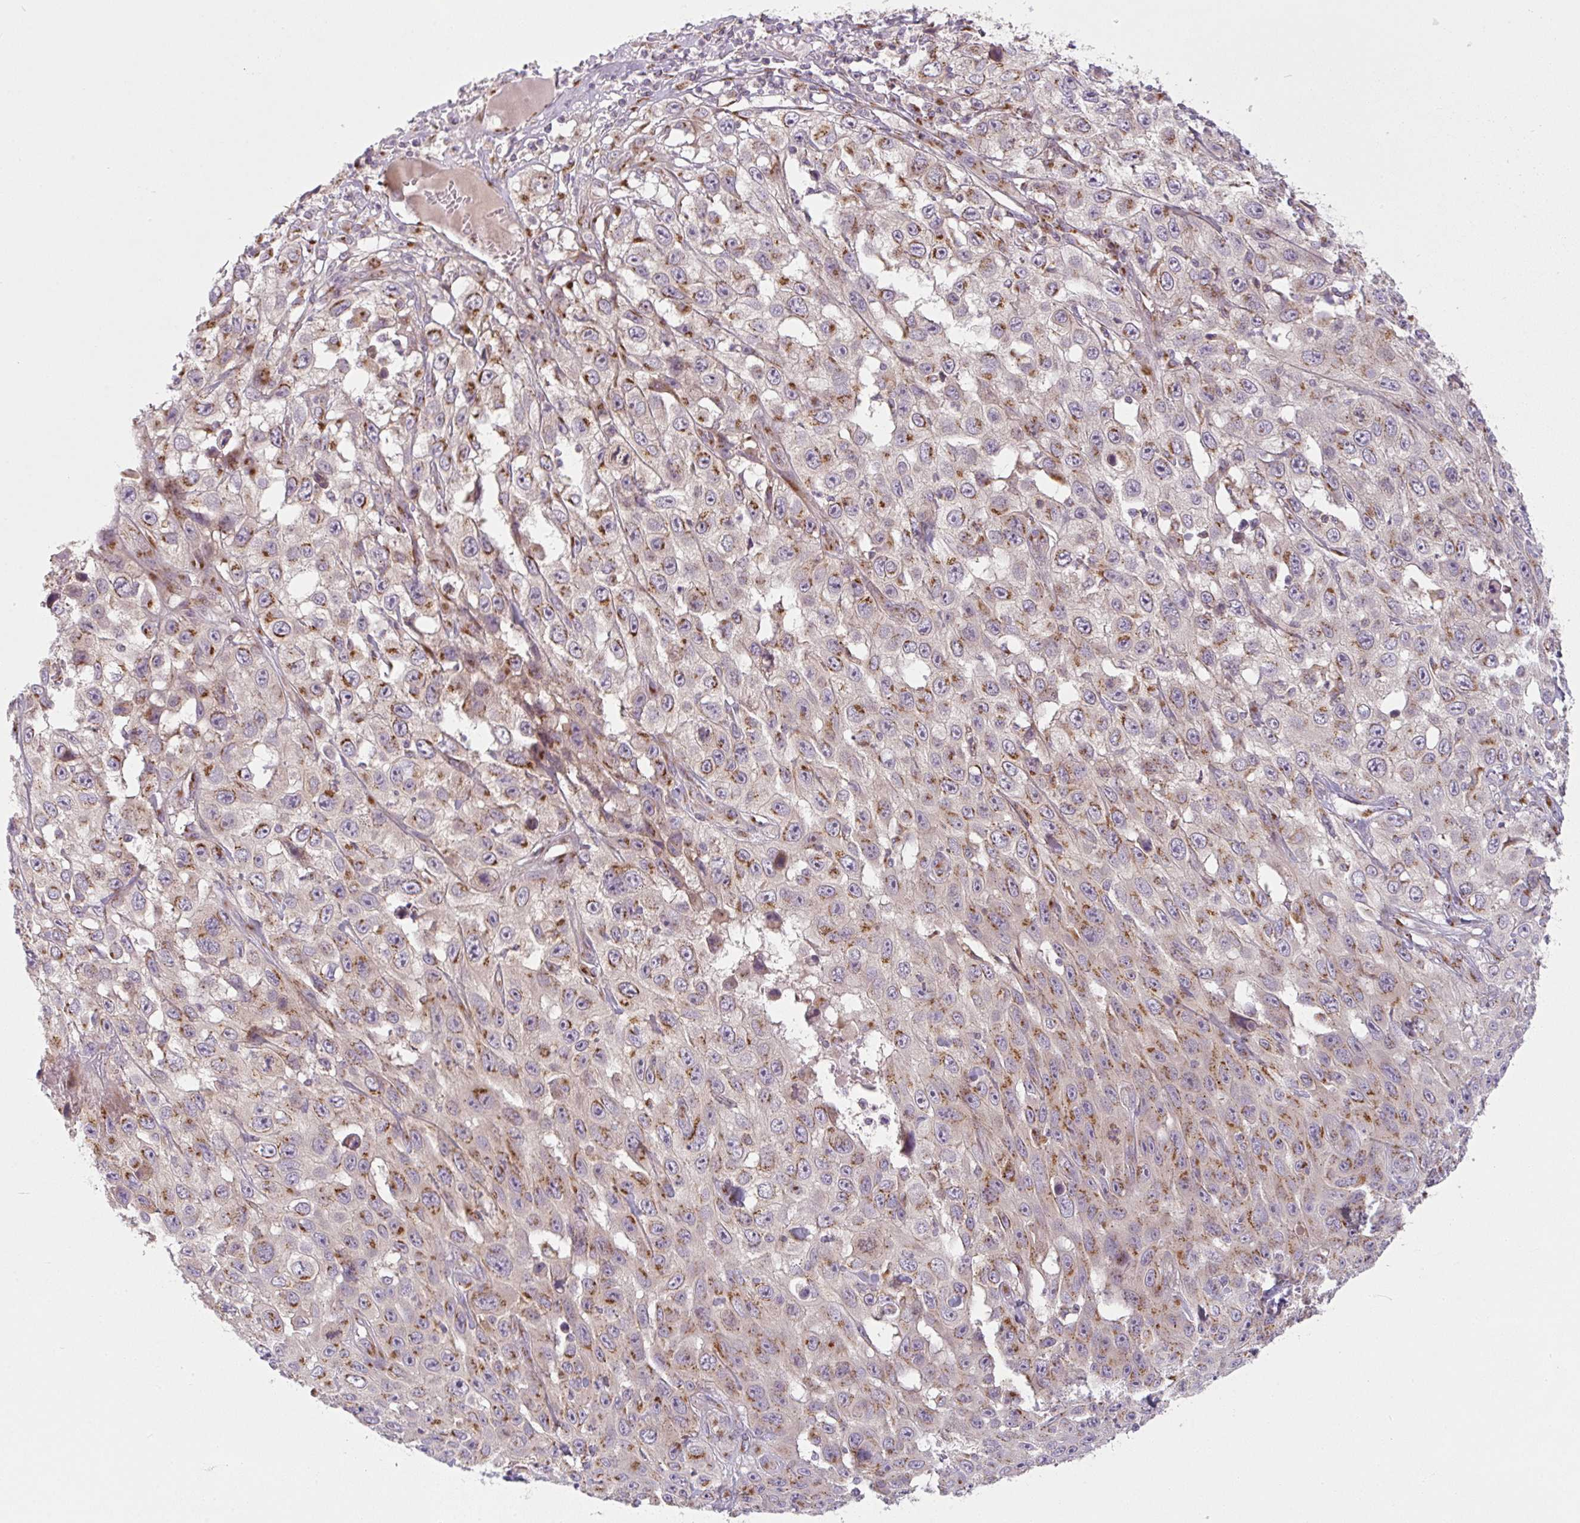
{"staining": {"intensity": "moderate", "quantity": ">75%", "location": "cytoplasmic/membranous"}, "tissue": "skin cancer", "cell_type": "Tumor cells", "image_type": "cancer", "snomed": [{"axis": "morphology", "description": "Squamous cell carcinoma, NOS"}, {"axis": "topography", "description": "Skin"}], "caption": "Squamous cell carcinoma (skin) stained with immunohistochemistry (IHC) reveals moderate cytoplasmic/membranous positivity in approximately >75% of tumor cells. (brown staining indicates protein expression, while blue staining denotes nuclei).", "gene": "GVQW3", "patient": {"sex": "male", "age": 82}}